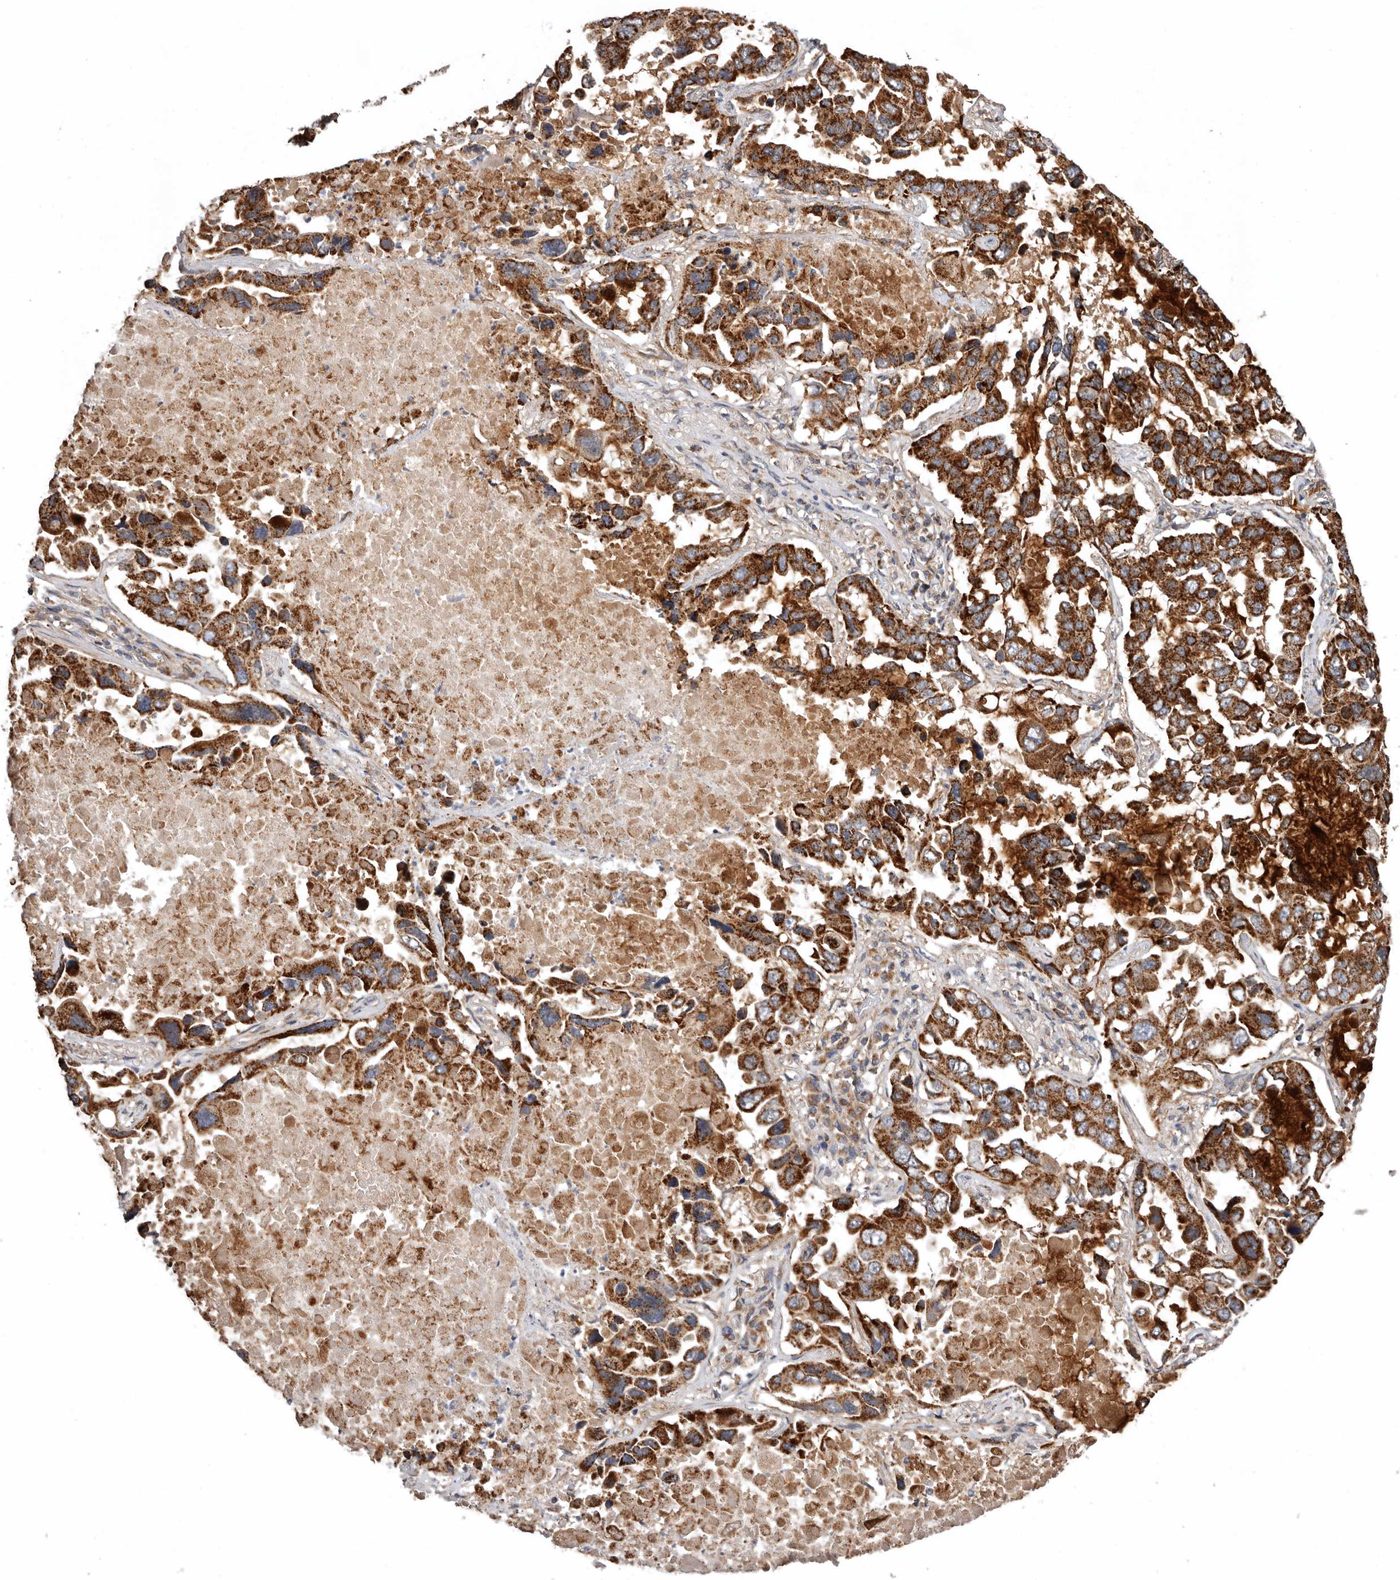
{"staining": {"intensity": "strong", "quantity": ">75%", "location": "cytoplasmic/membranous"}, "tissue": "lung cancer", "cell_type": "Tumor cells", "image_type": "cancer", "snomed": [{"axis": "morphology", "description": "Adenocarcinoma, NOS"}, {"axis": "topography", "description": "Lung"}], "caption": "Tumor cells show high levels of strong cytoplasmic/membranous staining in approximately >75% of cells in human lung adenocarcinoma.", "gene": "PROKR1", "patient": {"sex": "male", "age": 64}}